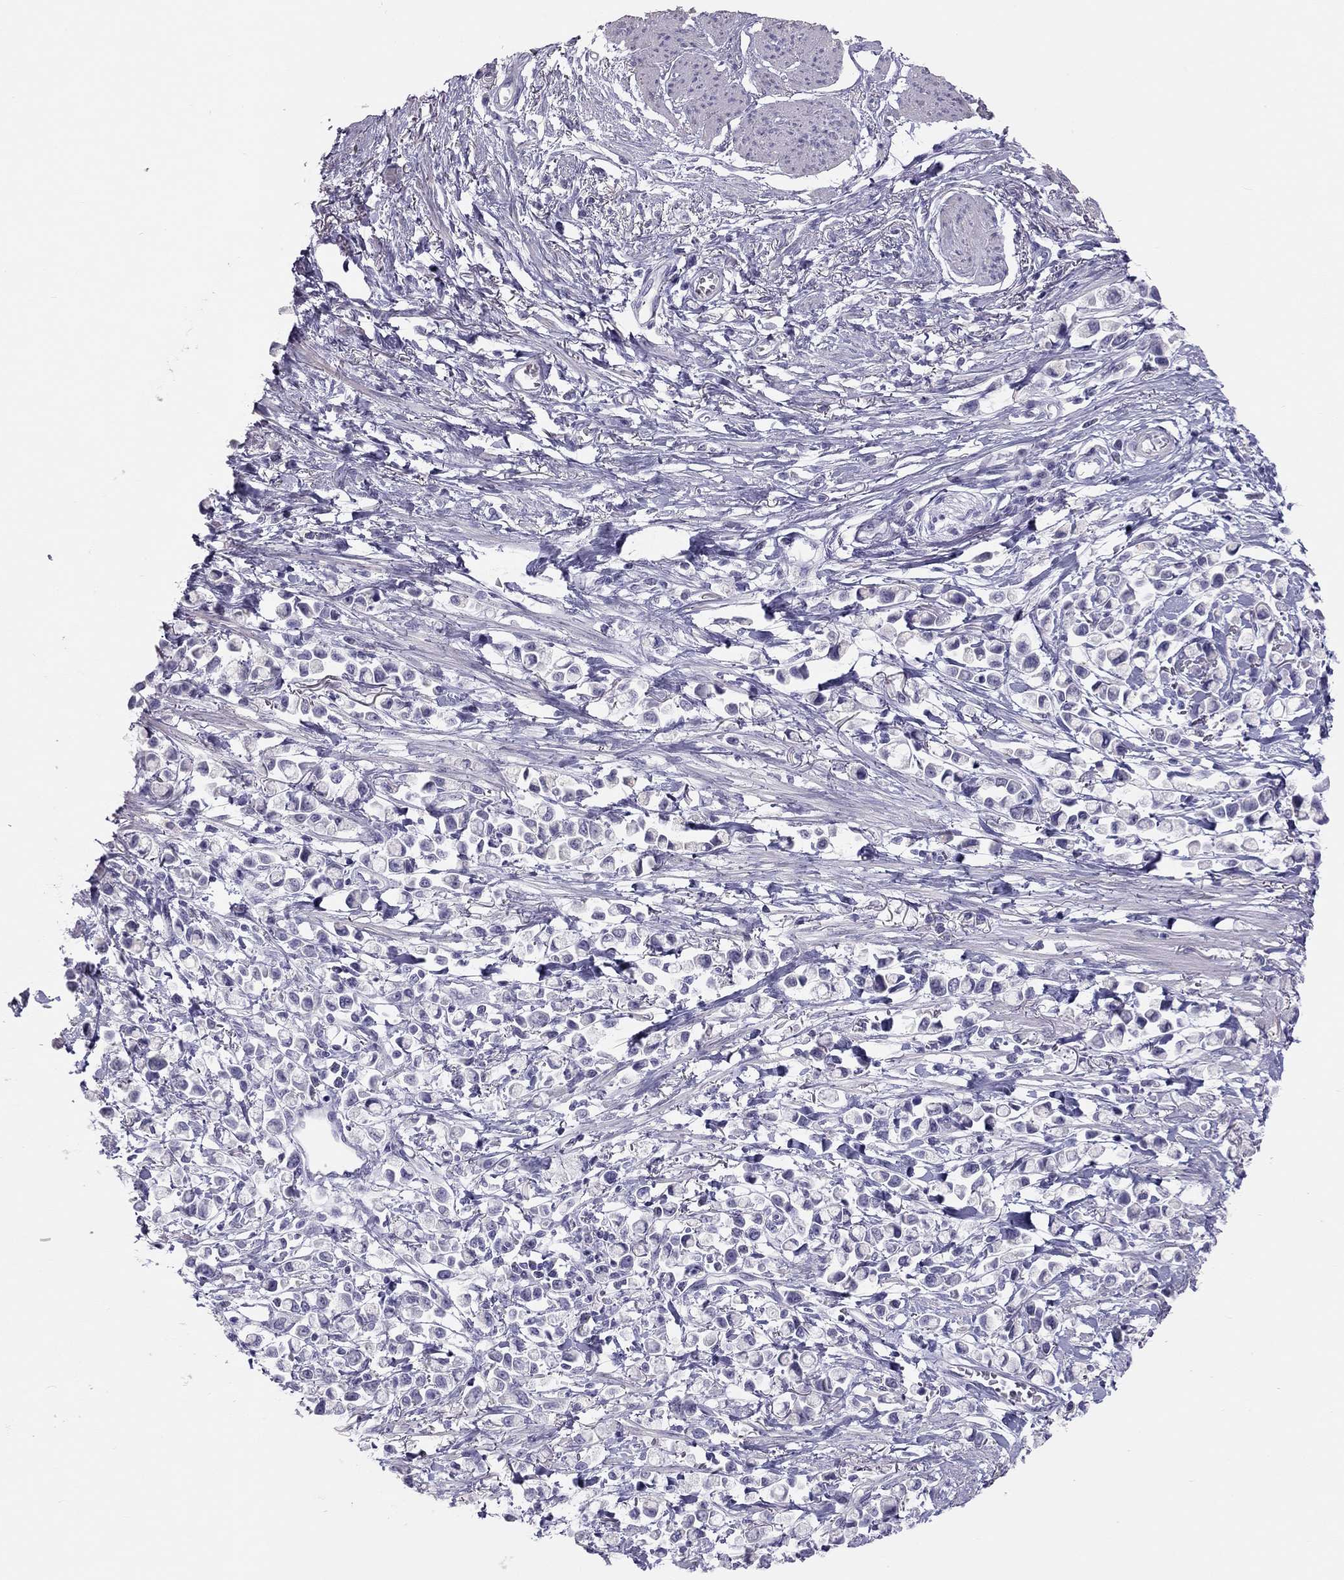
{"staining": {"intensity": "negative", "quantity": "none", "location": "none"}, "tissue": "stomach cancer", "cell_type": "Tumor cells", "image_type": "cancer", "snomed": [{"axis": "morphology", "description": "Adenocarcinoma, NOS"}, {"axis": "topography", "description": "Stomach"}], "caption": "Tumor cells show no significant protein positivity in stomach adenocarcinoma.", "gene": "SPATA12", "patient": {"sex": "female", "age": 81}}